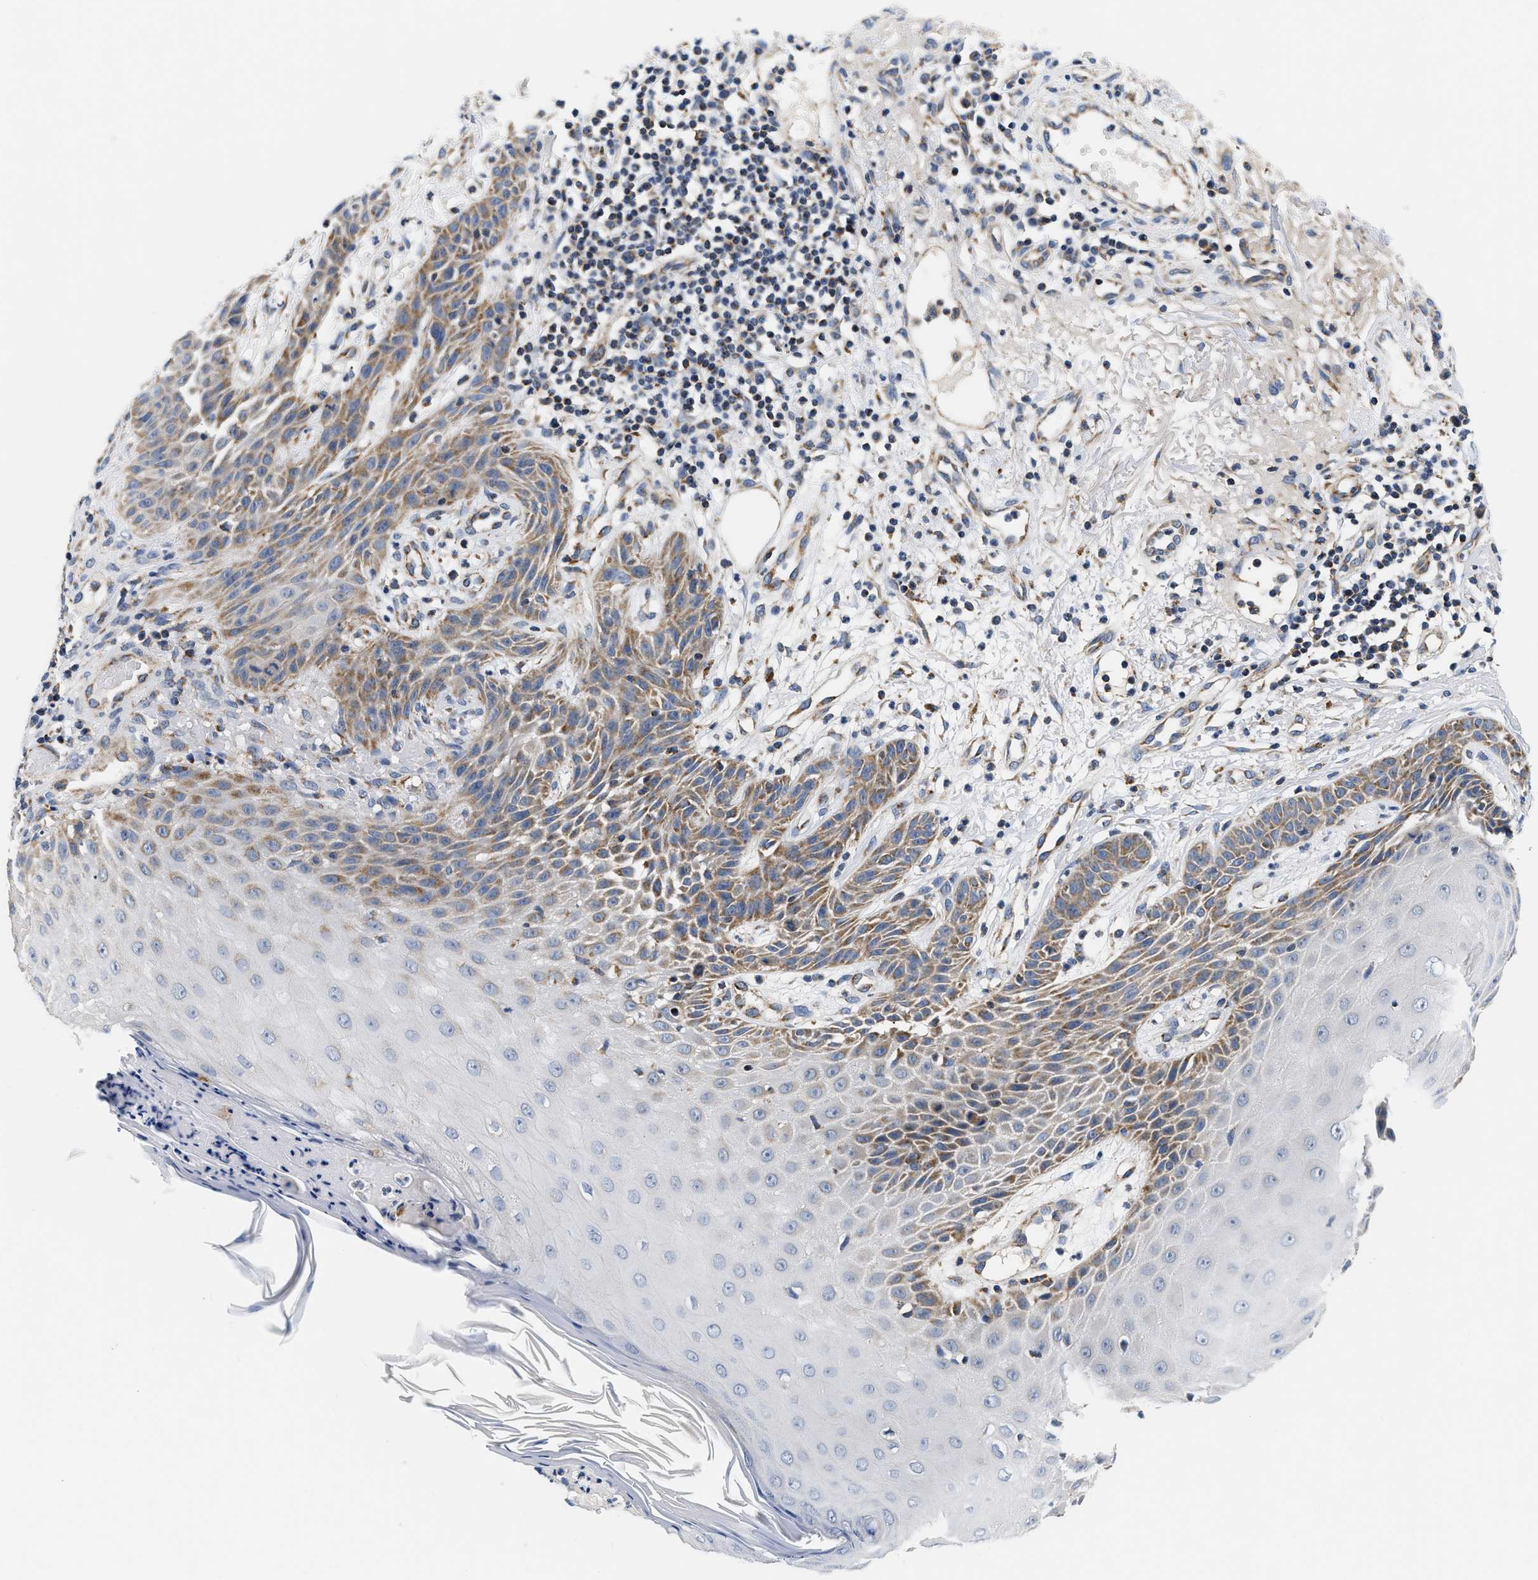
{"staining": {"intensity": "moderate", "quantity": ">75%", "location": "cytoplasmic/membranous"}, "tissue": "skin cancer", "cell_type": "Tumor cells", "image_type": "cancer", "snomed": [{"axis": "morphology", "description": "Normal tissue, NOS"}, {"axis": "morphology", "description": "Basal cell carcinoma"}, {"axis": "topography", "description": "Skin"}], "caption": "Immunohistochemistry histopathology image of human skin basal cell carcinoma stained for a protein (brown), which exhibits medium levels of moderate cytoplasmic/membranous positivity in approximately >75% of tumor cells.", "gene": "PDP1", "patient": {"sex": "male", "age": 79}}